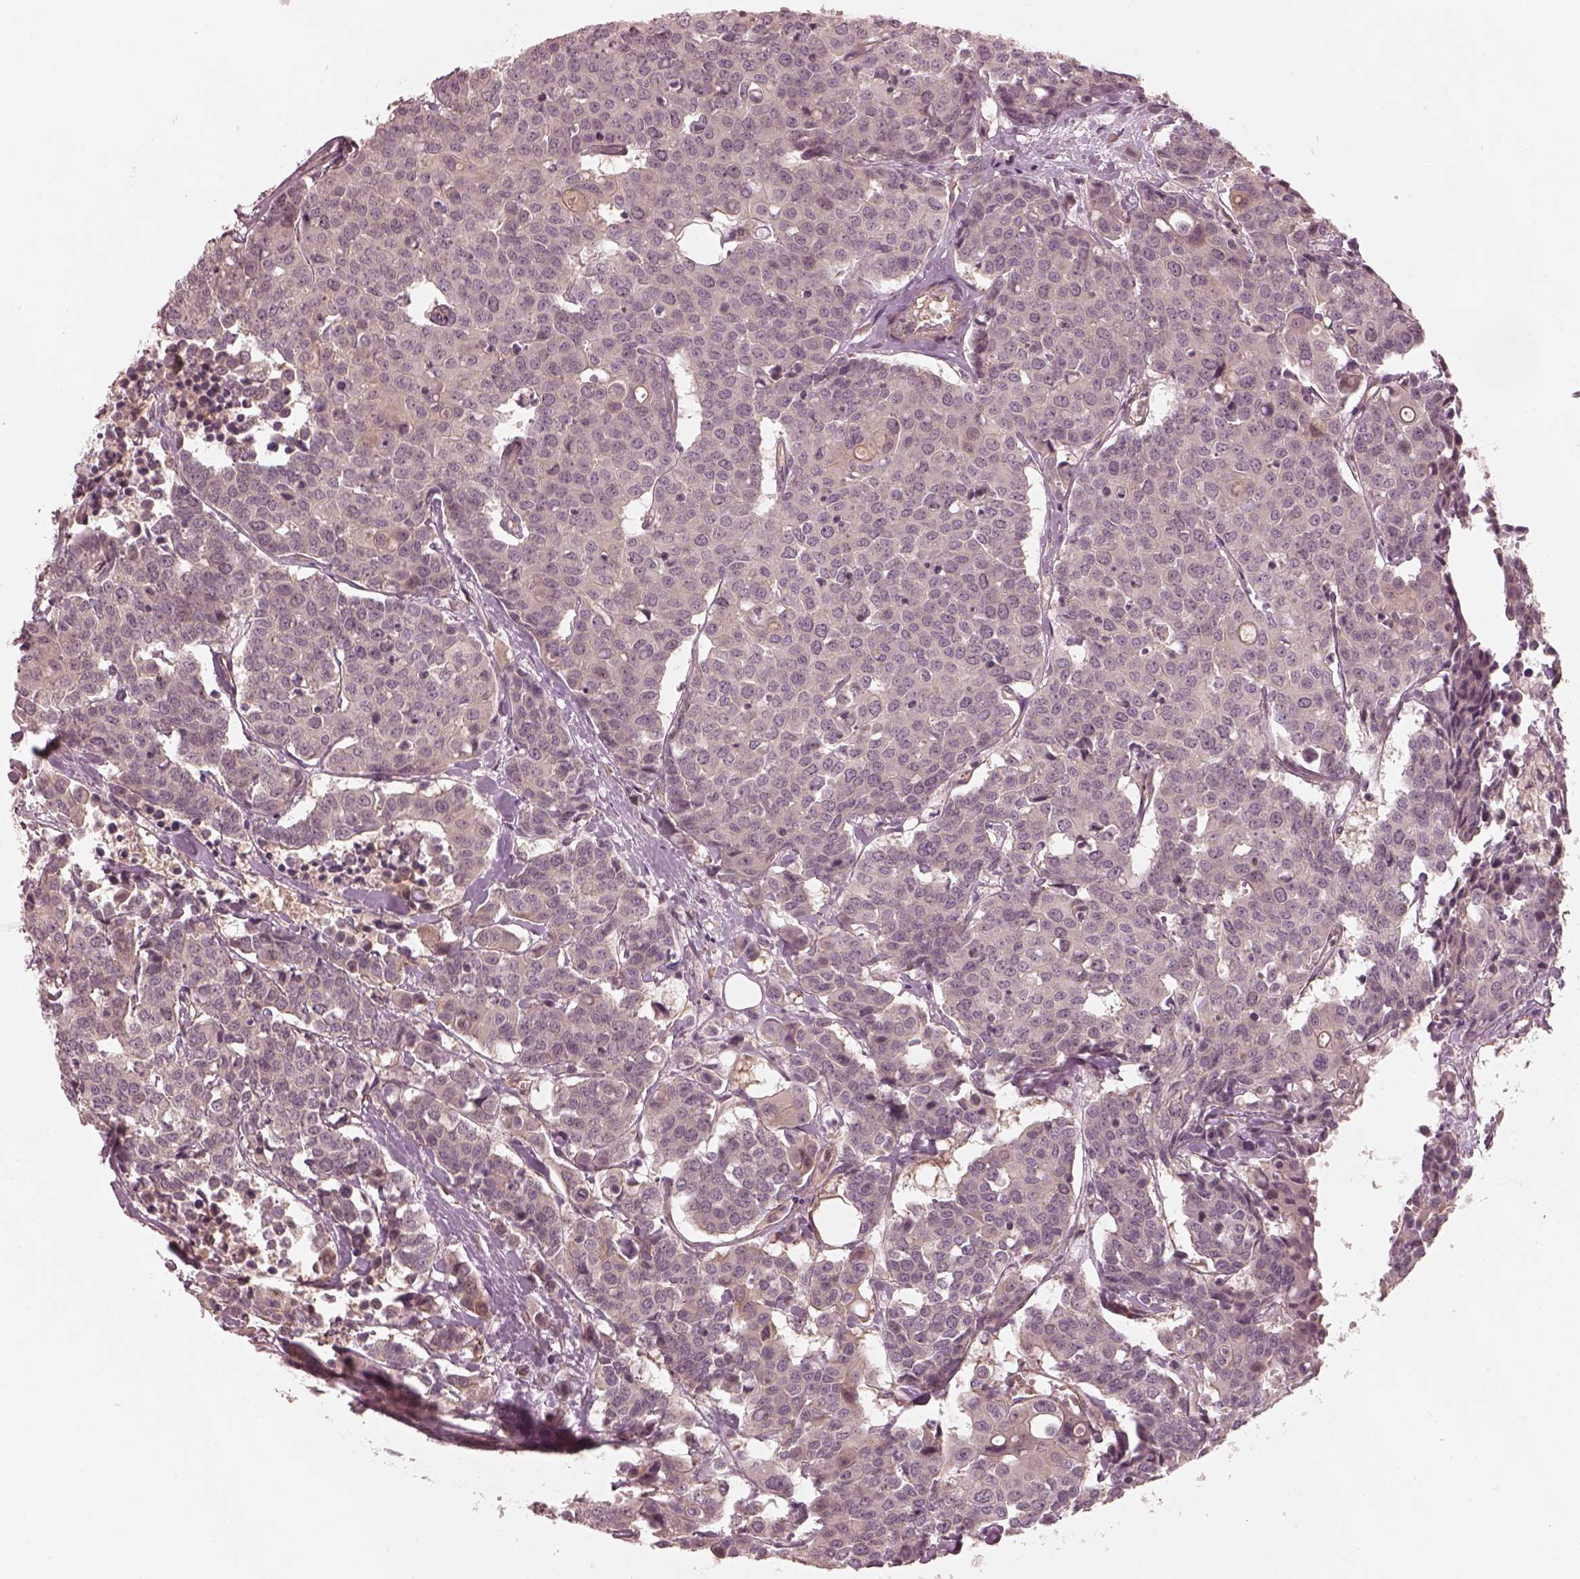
{"staining": {"intensity": "negative", "quantity": "none", "location": "none"}, "tissue": "carcinoid", "cell_type": "Tumor cells", "image_type": "cancer", "snomed": [{"axis": "morphology", "description": "Carcinoid, malignant, NOS"}, {"axis": "topography", "description": "Colon"}], "caption": "Immunohistochemical staining of carcinoid exhibits no significant positivity in tumor cells.", "gene": "FAM107B", "patient": {"sex": "male", "age": 81}}